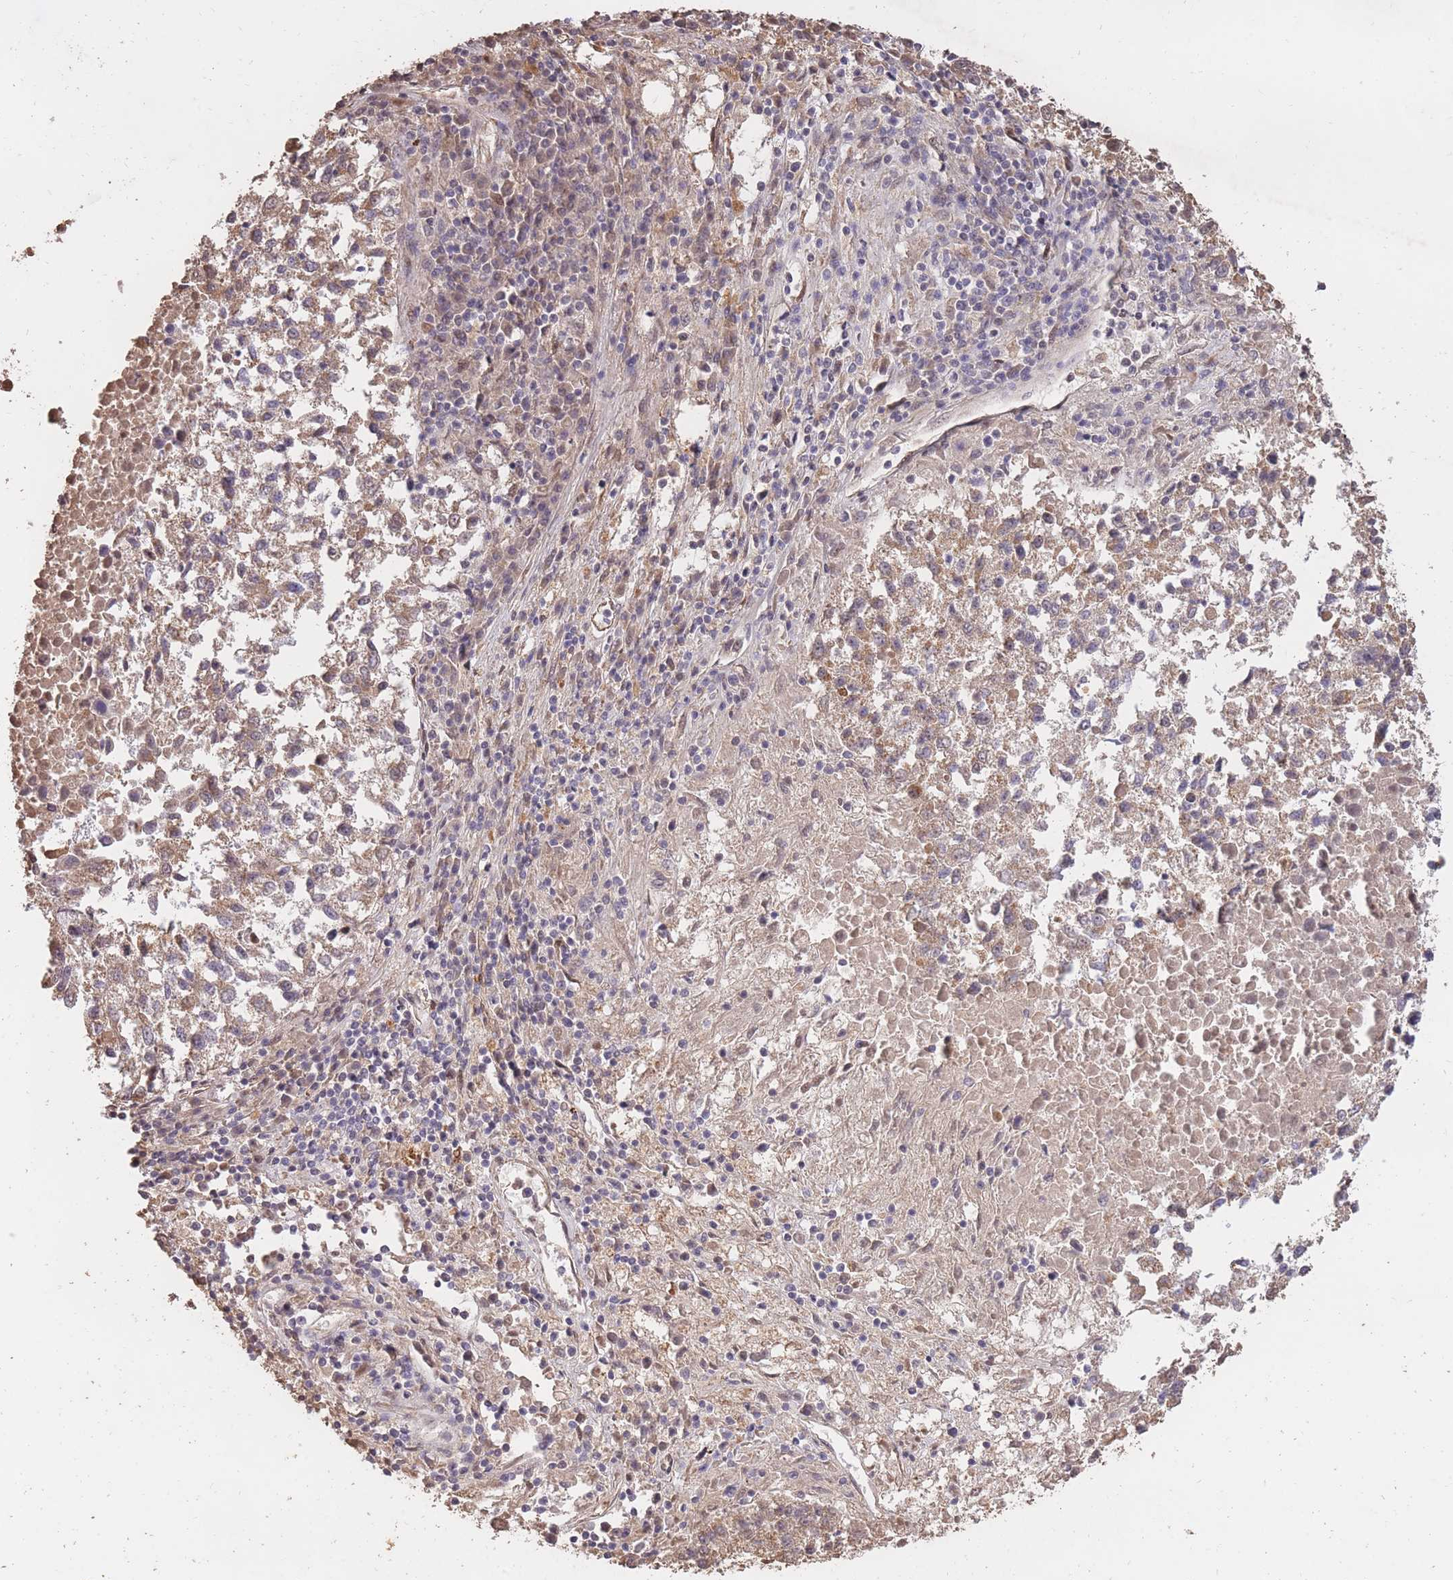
{"staining": {"intensity": "weak", "quantity": "25%-75%", "location": "cytoplasmic/membranous"}, "tissue": "lung cancer", "cell_type": "Tumor cells", "image_type": "cancer", "snomed": [{"axis": "morphology", "description": "Squamous cell carcinoma, NOS"}, {"axis": "topography", "description": "Lung"}], "caption": "Weak cytoplasmic/membranous positivity for a protein is seen in approximately 25%-75% of tumor cells of lung cancer using immunohistochemistry.", "gene": "RGS14", "patient": {"sex": "male", "age": 73}}